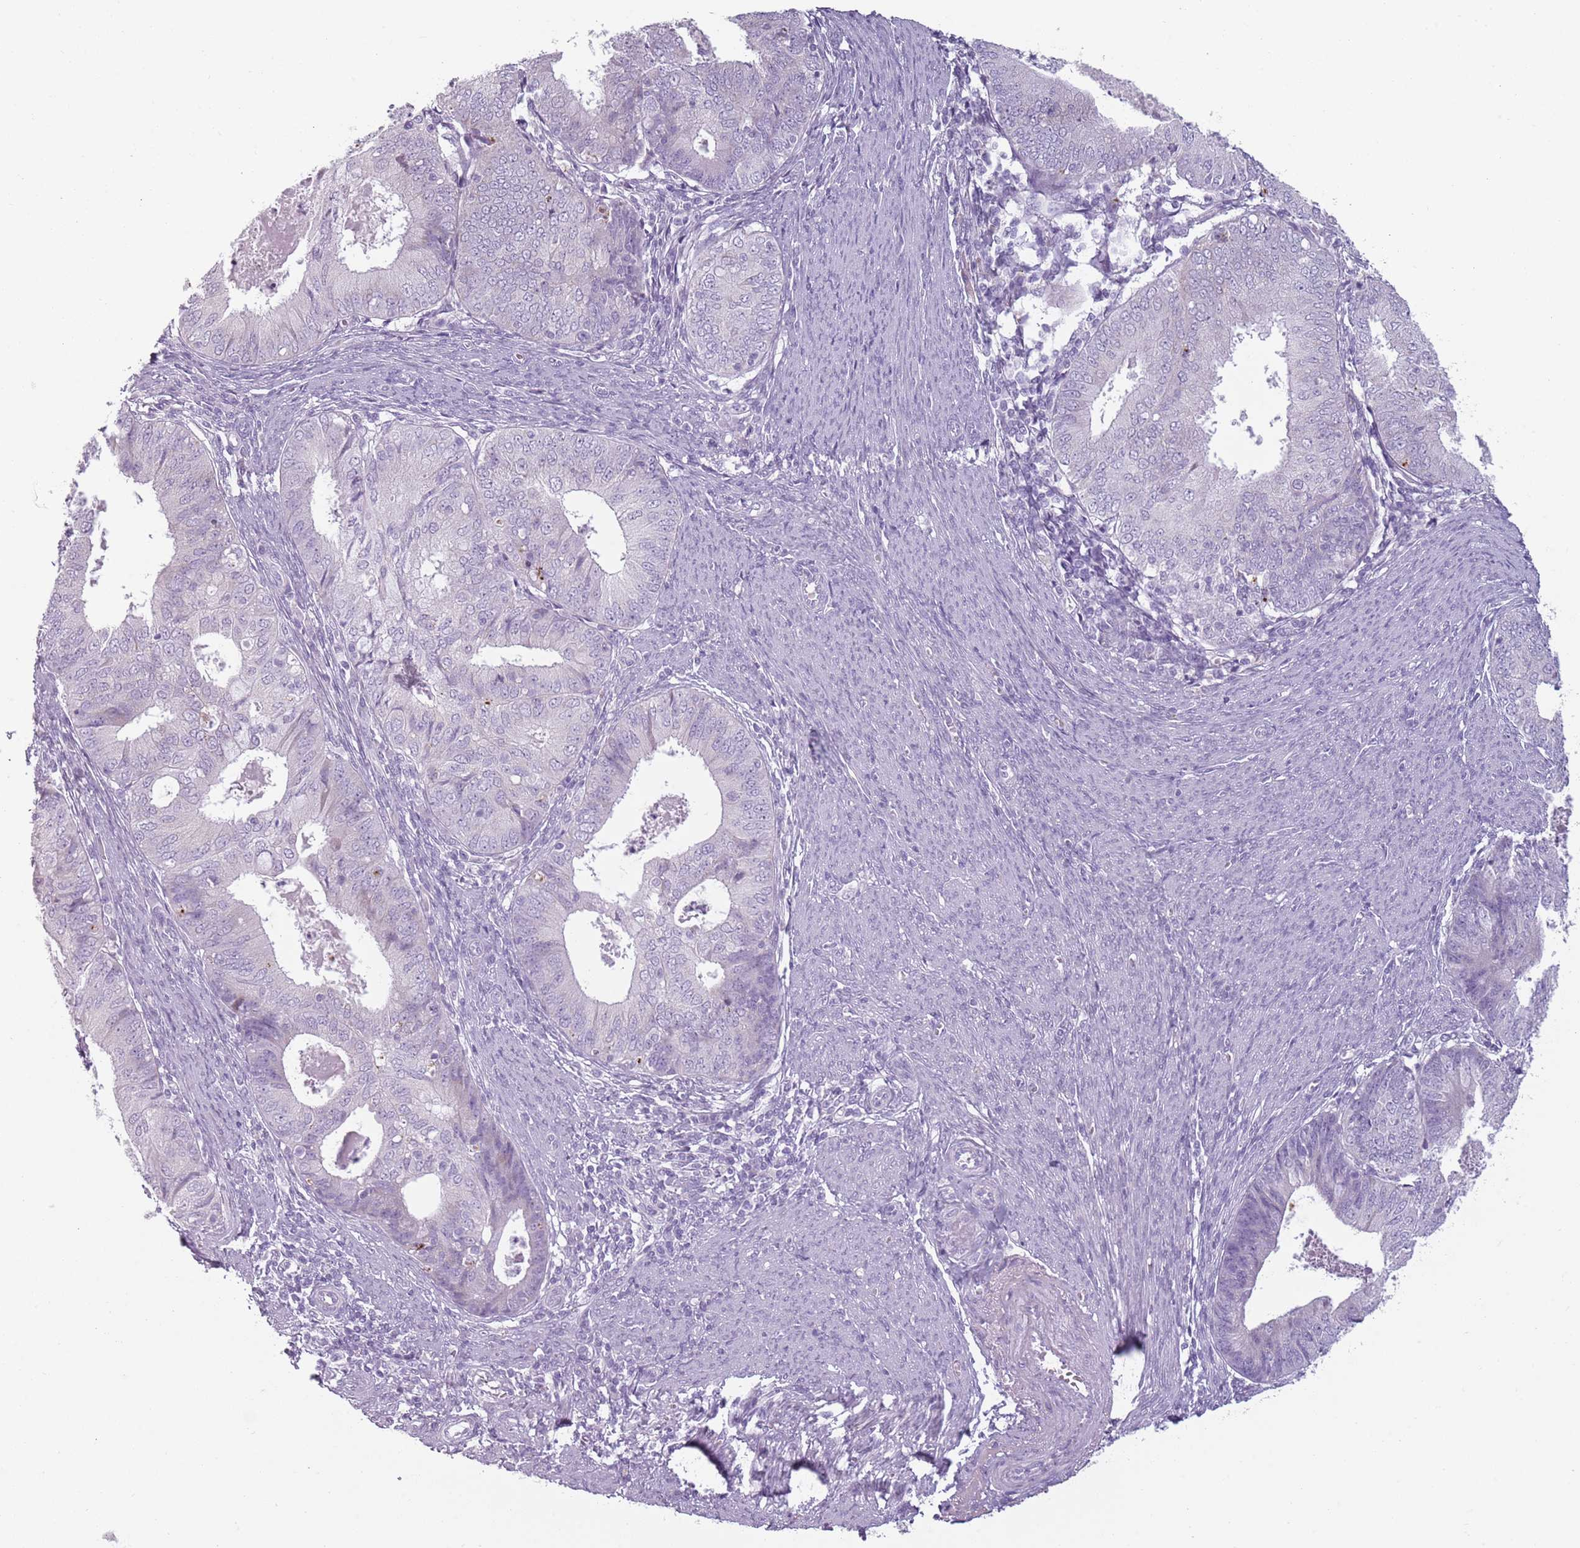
{"staining": {"intensity": "negative", "quantity": "none", "location": "none"}, "tissue": "endometrial cancer", "cell_type": "Tumor cells", "image_type": "cancer", "snomed": [{"axis": "morphology", "description": "Adenocarcinoma, NOS"}, {"axis": "topography", "description": "Endometrium"}], "caption": "Immunohistochemistry photomicrograph of adenocarcinoma (endometrial) stained for a protein (brown), which displays no staining in tumor cells.", "gene": "MEGF8", "patient": {"sex": "female", "age": 57}}